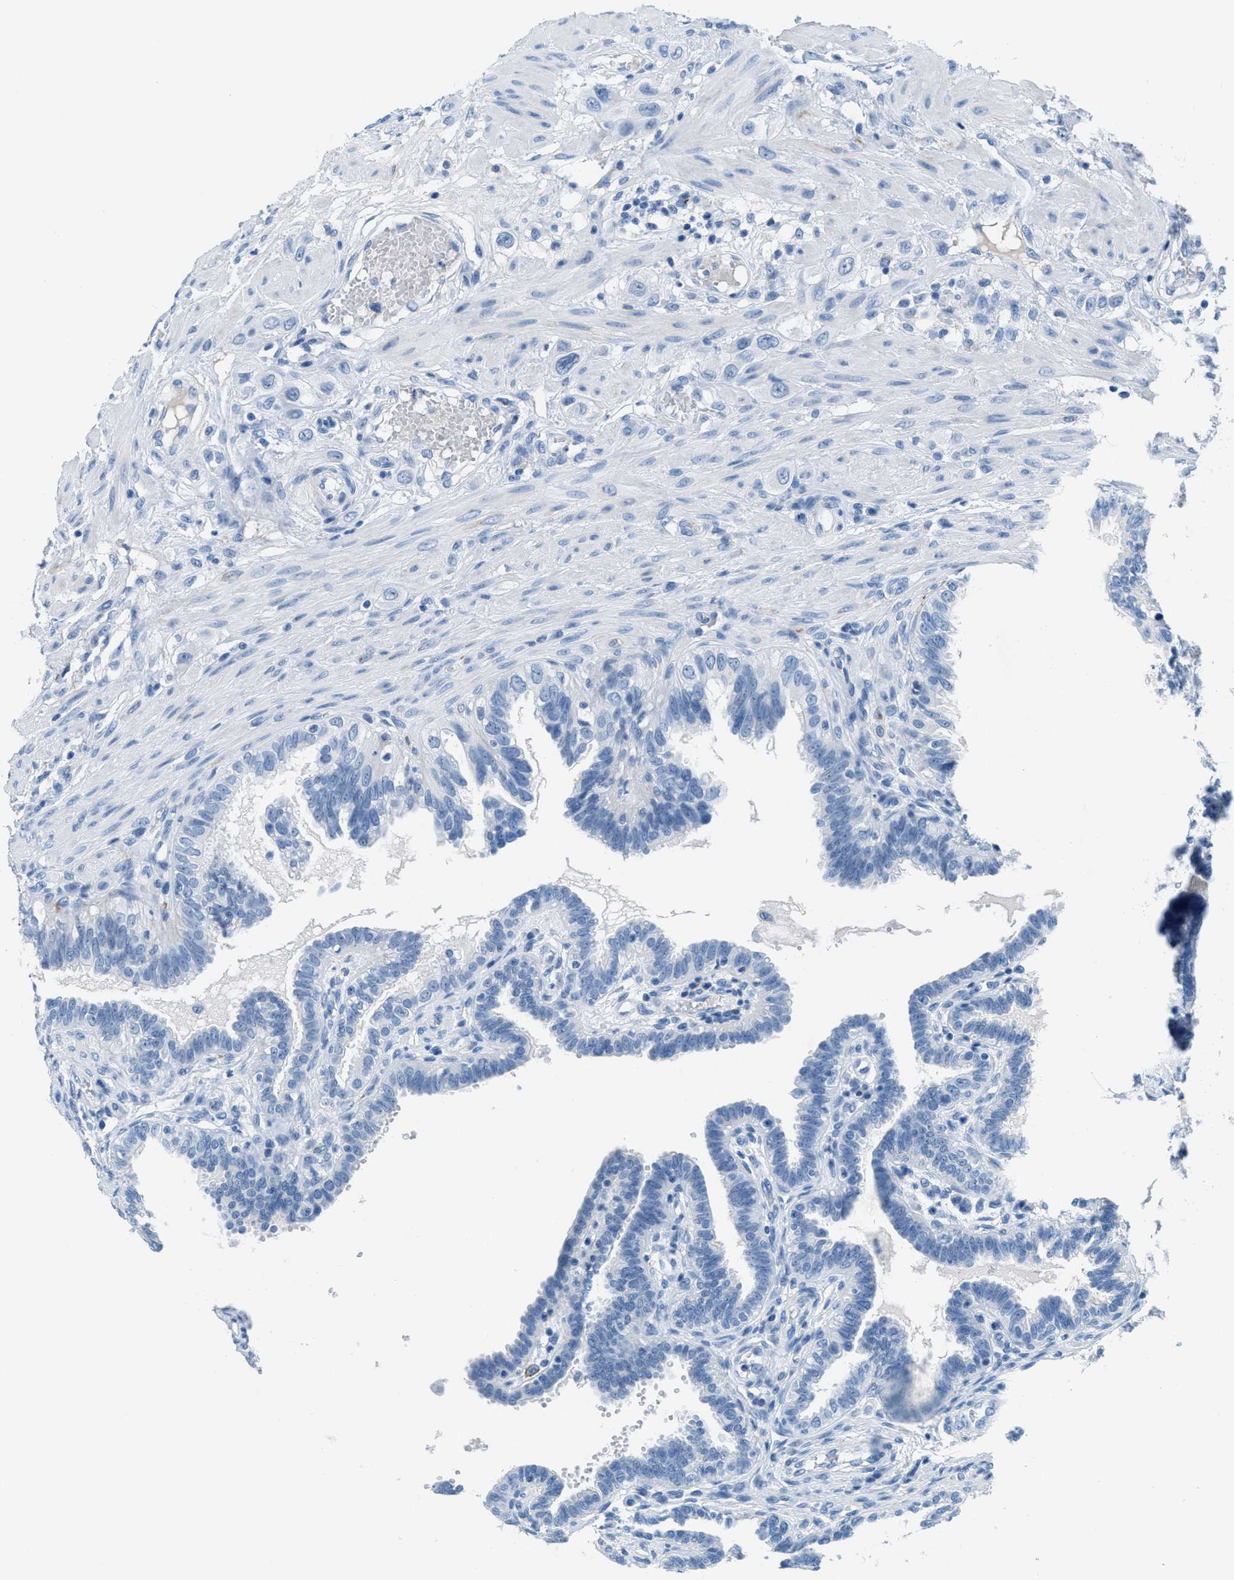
{"staining": {"intensity": "negative", "quantity": "none", "location": "none"}, "tissue": "fallopian tube", "cell_type": "Glandular cells", "image_type": "normal", "snomed": [{"axis": "morphology", "description": "Normal tissue, NOS"}, {"axis": "topography", "description": "Fallopian tube"}, {"axis": "topography", "description": "Placenta"}], "caption": "Micrograph shows no significant protein positivity in glandular cells of unremarkable fallopian tube.", "gene": "MGARP", "patient": {"sex": "female", "age": 34}}